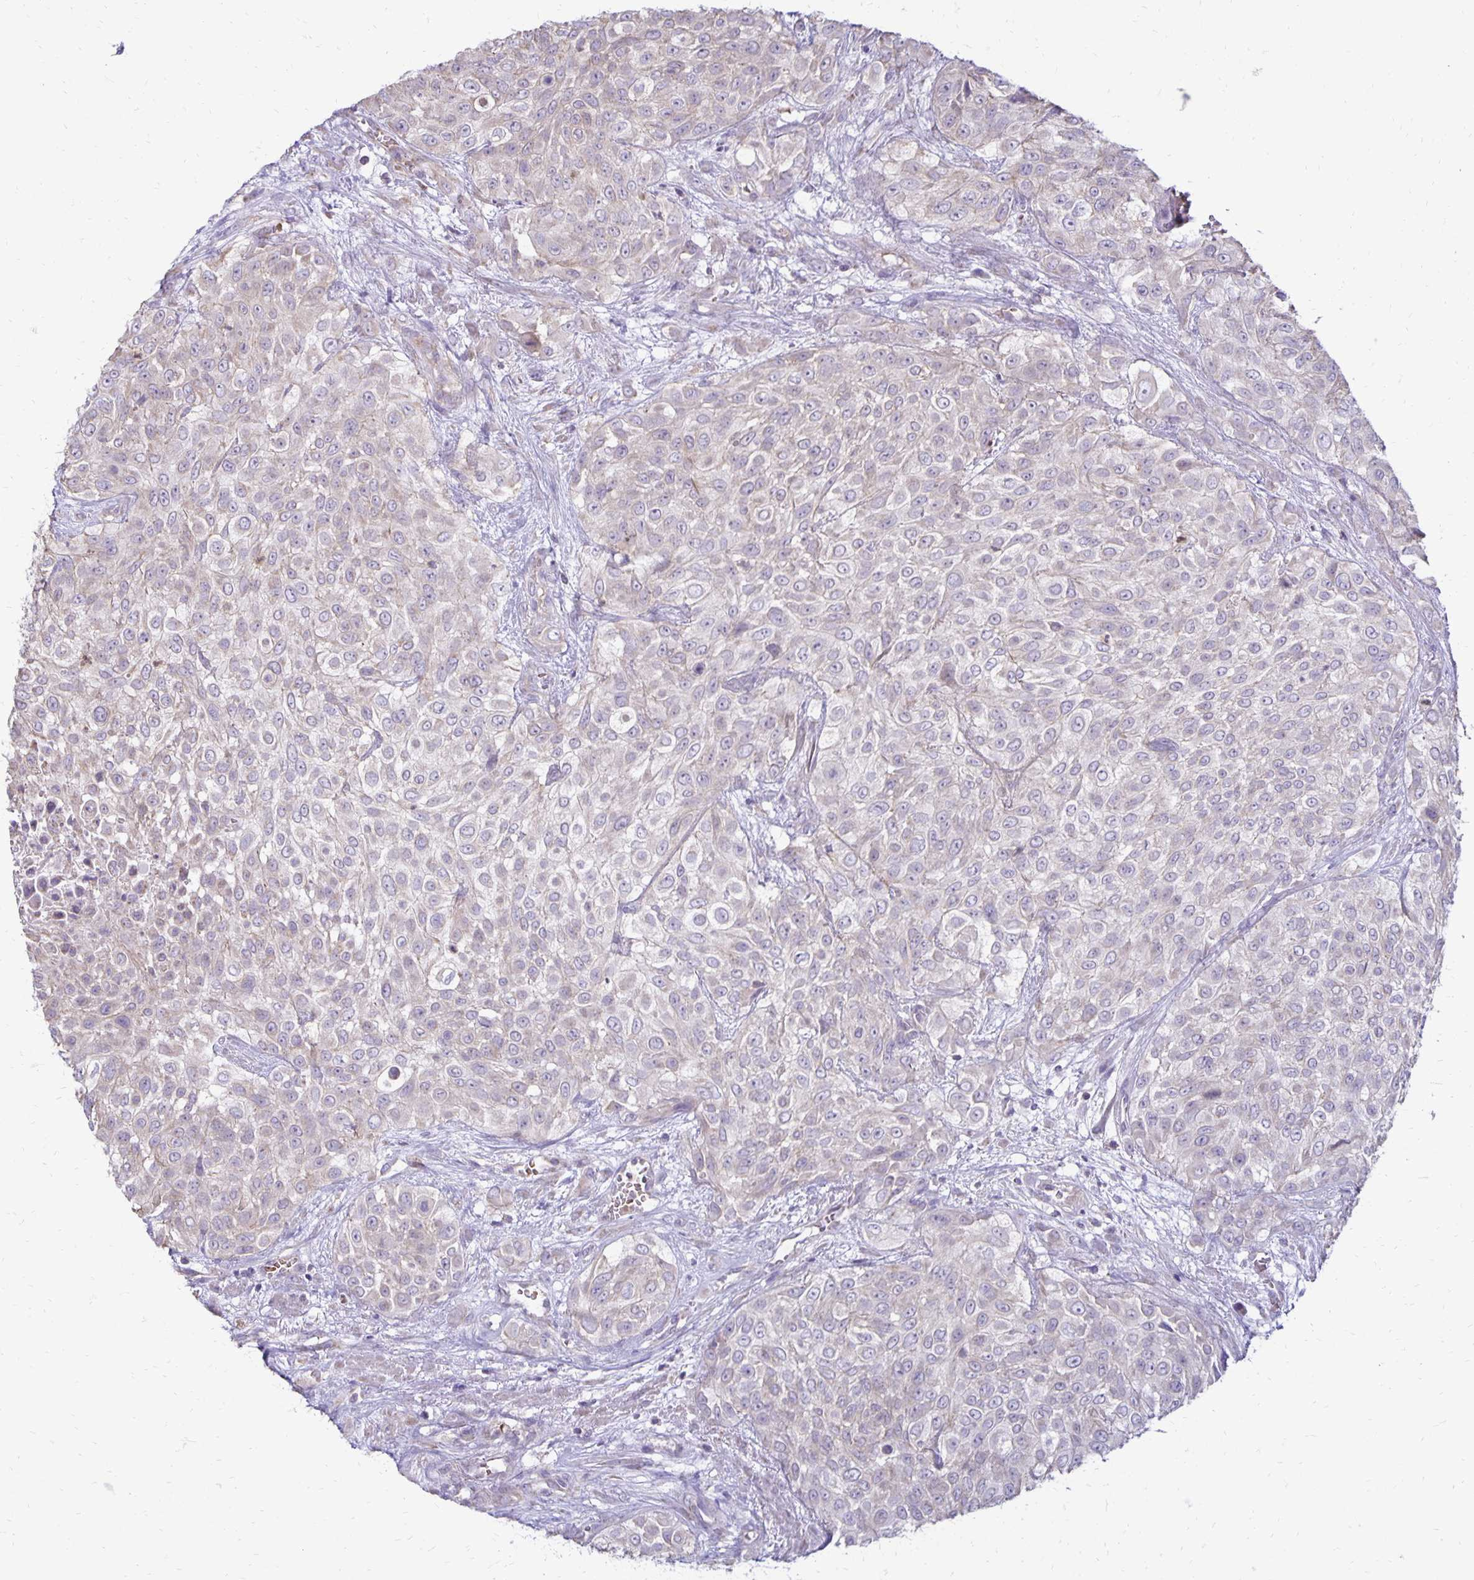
{"staining": {"intensity": "negative", "quantity": "none", "location": "none"}, "tissue": "urothelial cancer", "cell_type": "Tumor cells", "image_type": "cancer", "snomed": [{"axis": "morphology", "description": "Urothelial carcinoma, High grade"}, {"axis": "topography", "description": "Urinary bladder"}], "caption": "A photomicrograph of human urothelial carcinoma (high-grade) is negative for staining in tumor cells.", "gene": "FN3K", "patient": {"sex": "male", "age": 57}}